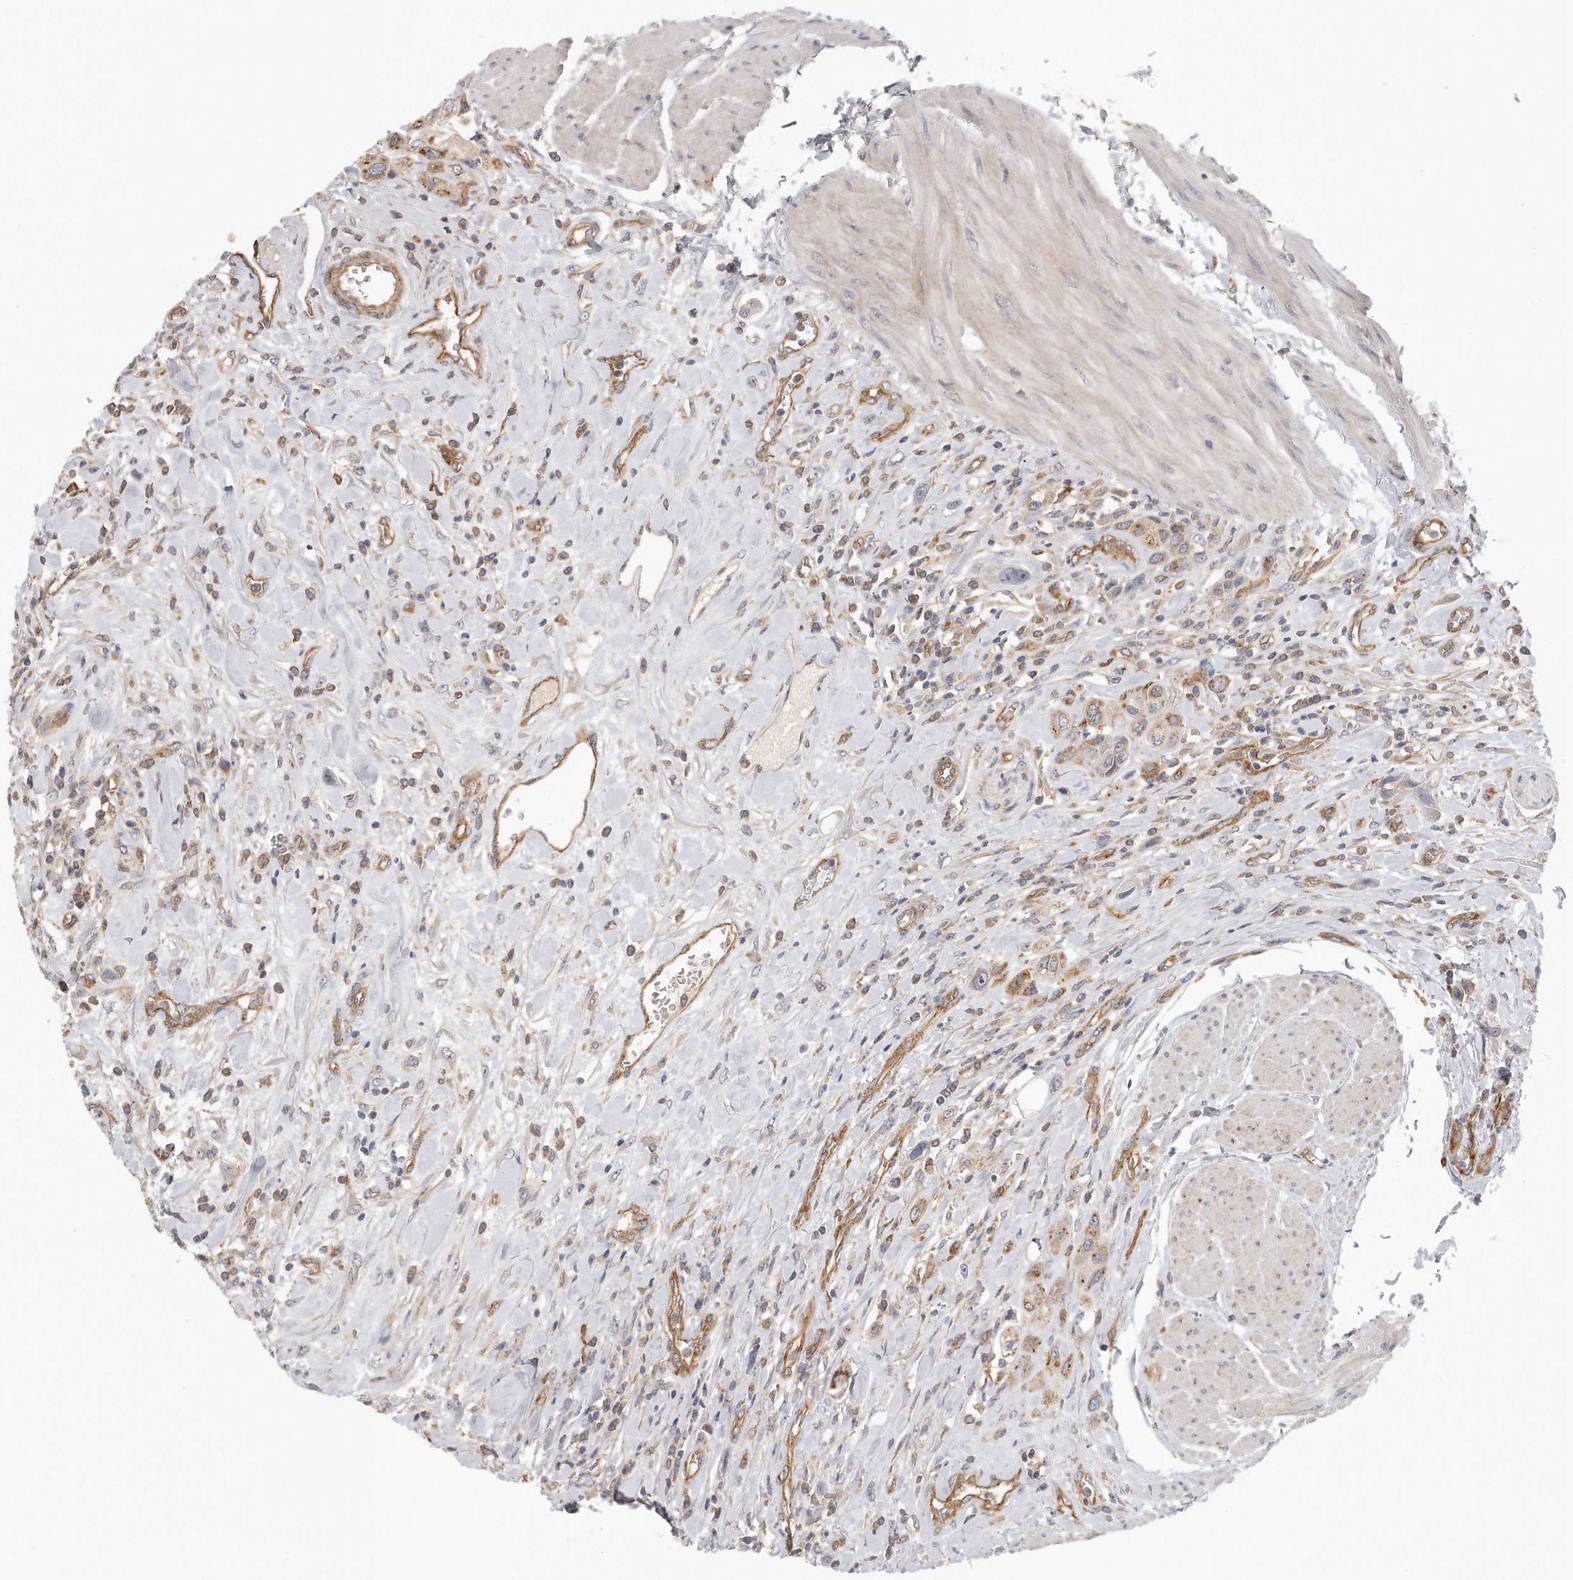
{"staining": {"intensity": "weak", "quantity": "<25%", "location": "cytoplasmic/membranous"}, "tissue": "urothelial cancer", "cell_type": "Tumor cells", "image_type": "cancer", "snomed": [{"axis": "morphology", "description": "Urothelial carcinoma, High grade"}, {"axis": "topography", "description": "Urinary bladder"}], "caption": "The histopathology image demonstrates no staining of tumor cells in urothelial carcinoma (high-grade).", "gene": "MTERF4", "patient": {"sex": "male", "age": 50}}